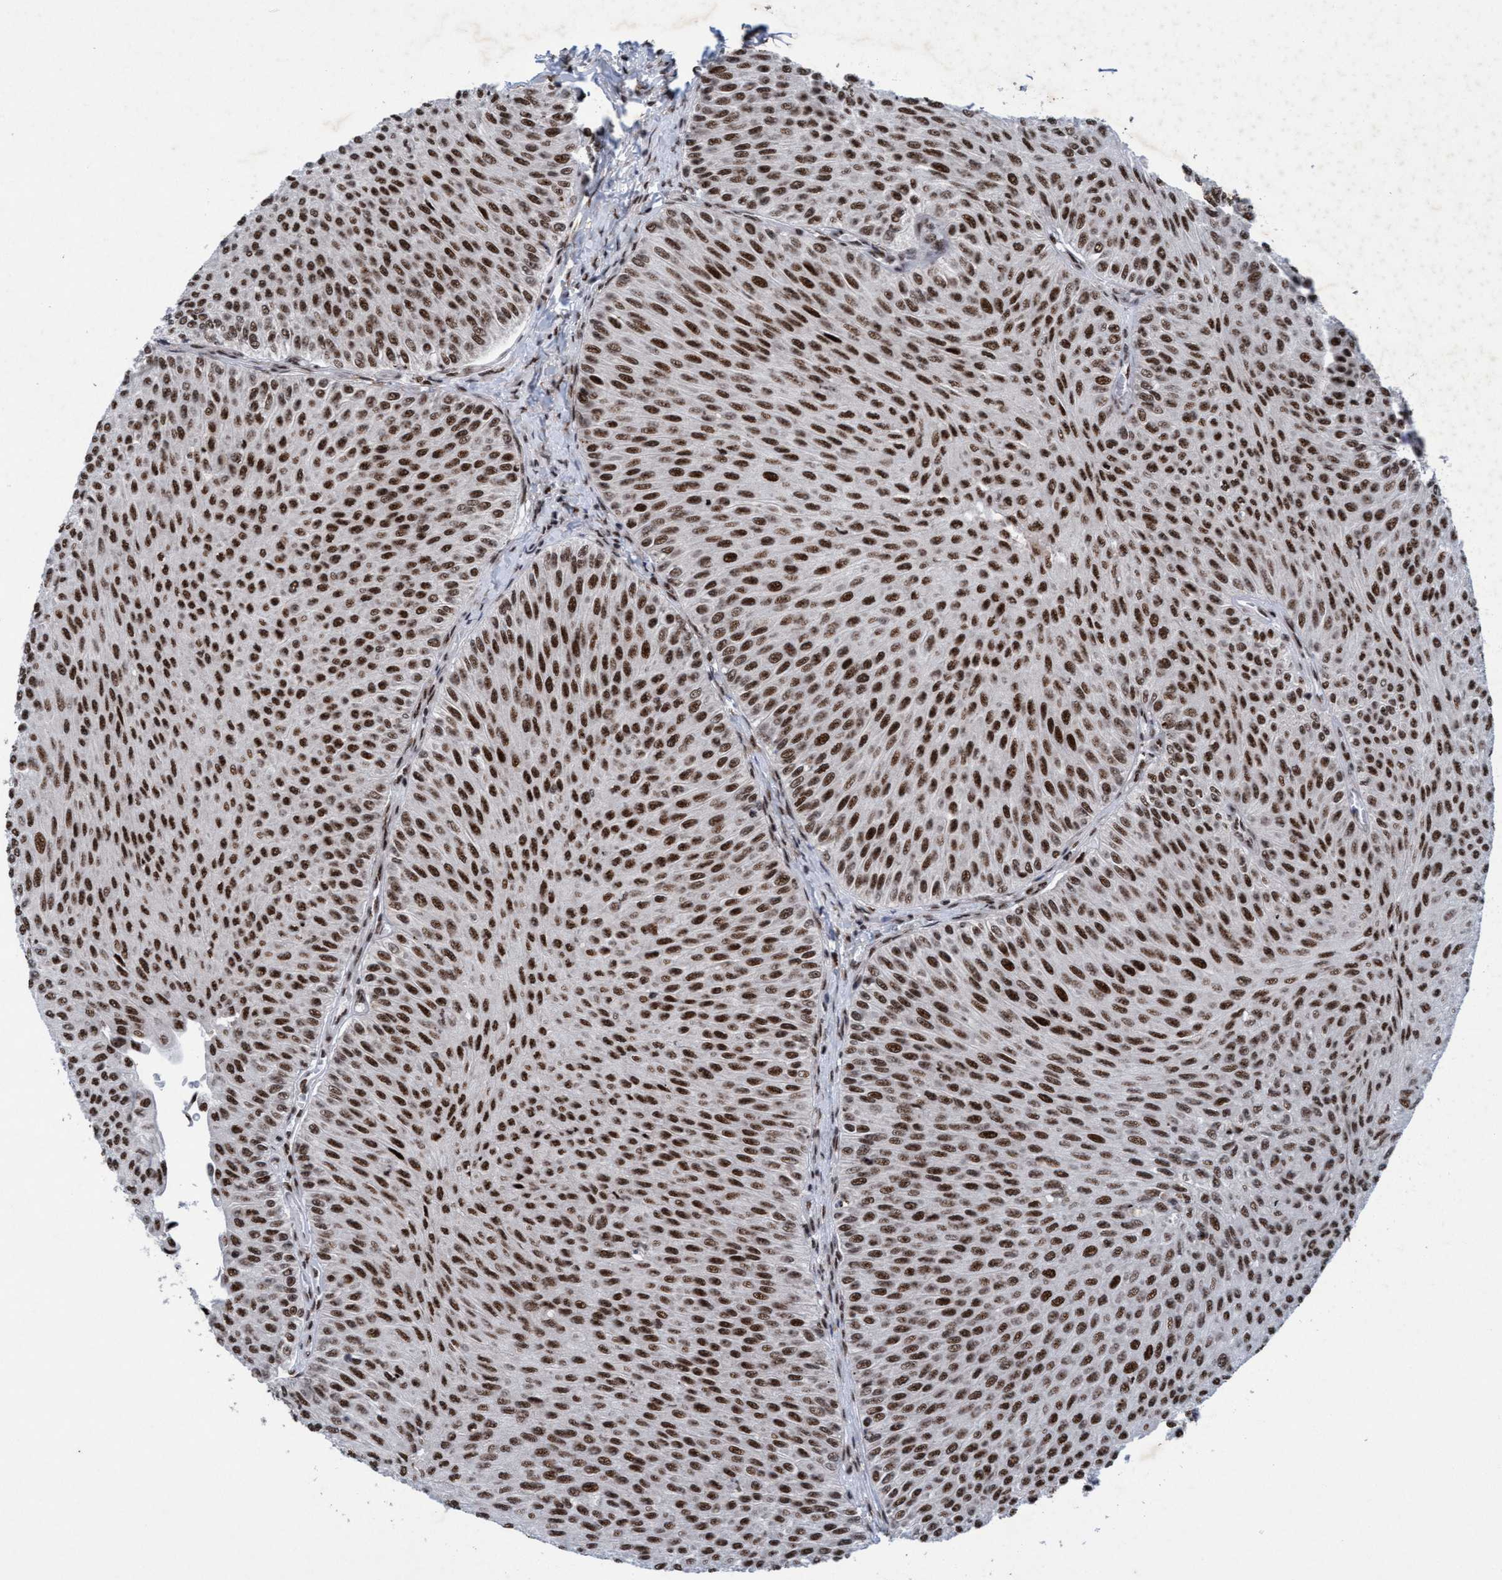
{"staining": {"intensity": "strong", "quantity": ">75%", "location": "nuclear"}, "tissue": "urothelial cancer", "cell_type": "Tumor cells", "image_type": "cancer", "snomed": [{"axis": "morphology", "description": "Urothelial carcinoma, Low grade"}, {"axis": "topography", "description": "Urinary bladder"}], "caption": "Immunohistochemical staining of human low-grade urothelial carcinoma reveals high levels of strong nuclear protein positivity in about >75% of tumor cells. (Brightfield microscopy of DAB IHC at high magnification).", "gene": "GLT6D1", "patient": {"sex": "male", "age": 78}}